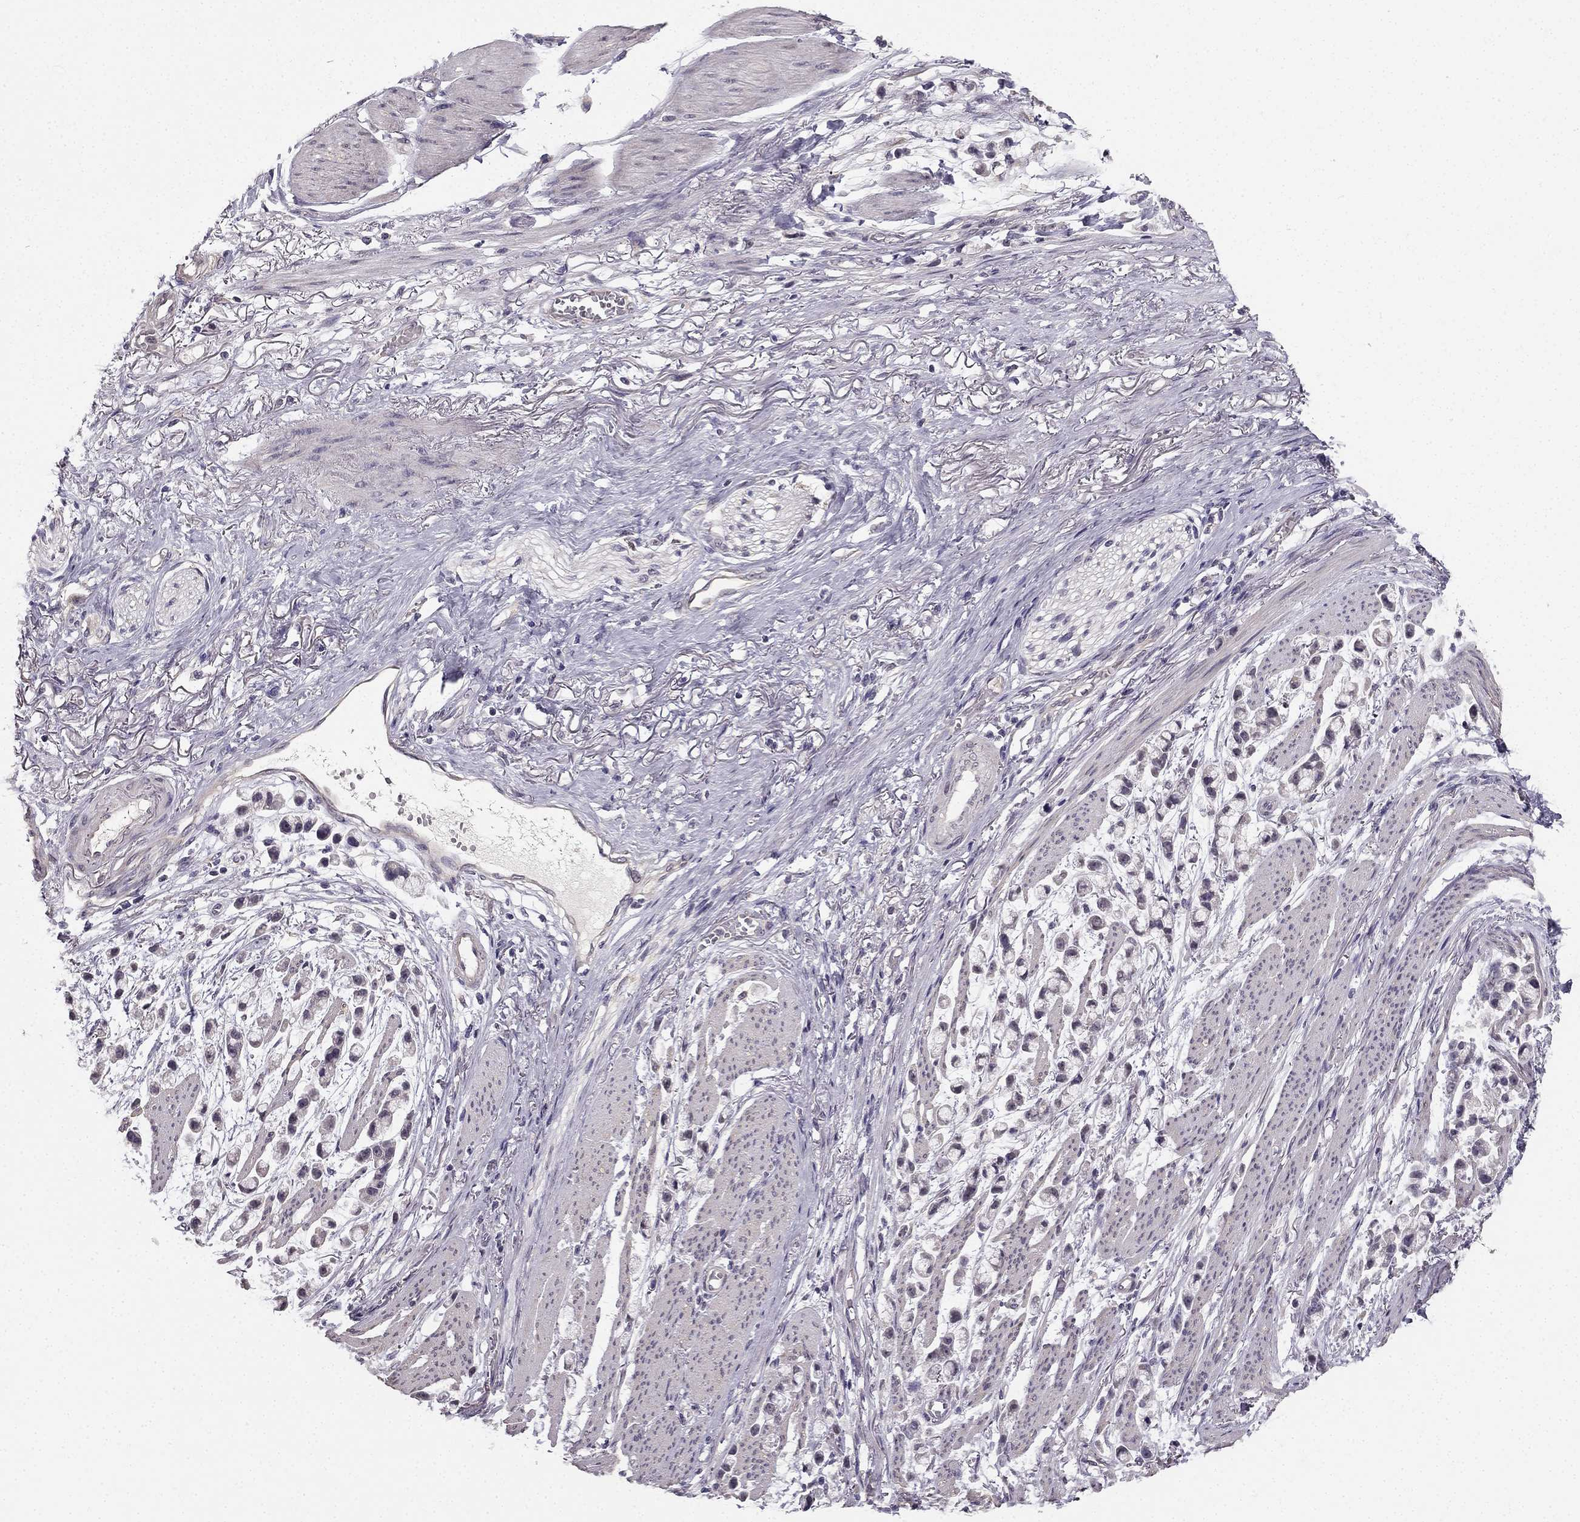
{"staining": {"intensity": "negative", "quantity": "none", "location": "none"}, "tissue": "stomach cancer", "cell_type": "Tumor cells", "image_type": "cancer", "snomed": [{"axis": "morphology", "description": "Adenocarcinoma, NOS"}, {"axis": "topography", "description": "Stomach"}], "caption": "Tumor cells are negative for brown protein staining in stomach cancer (adenocarcinoma).", "gene": "TSPYL5", "patient": {"sex": "female", "age": 81}}